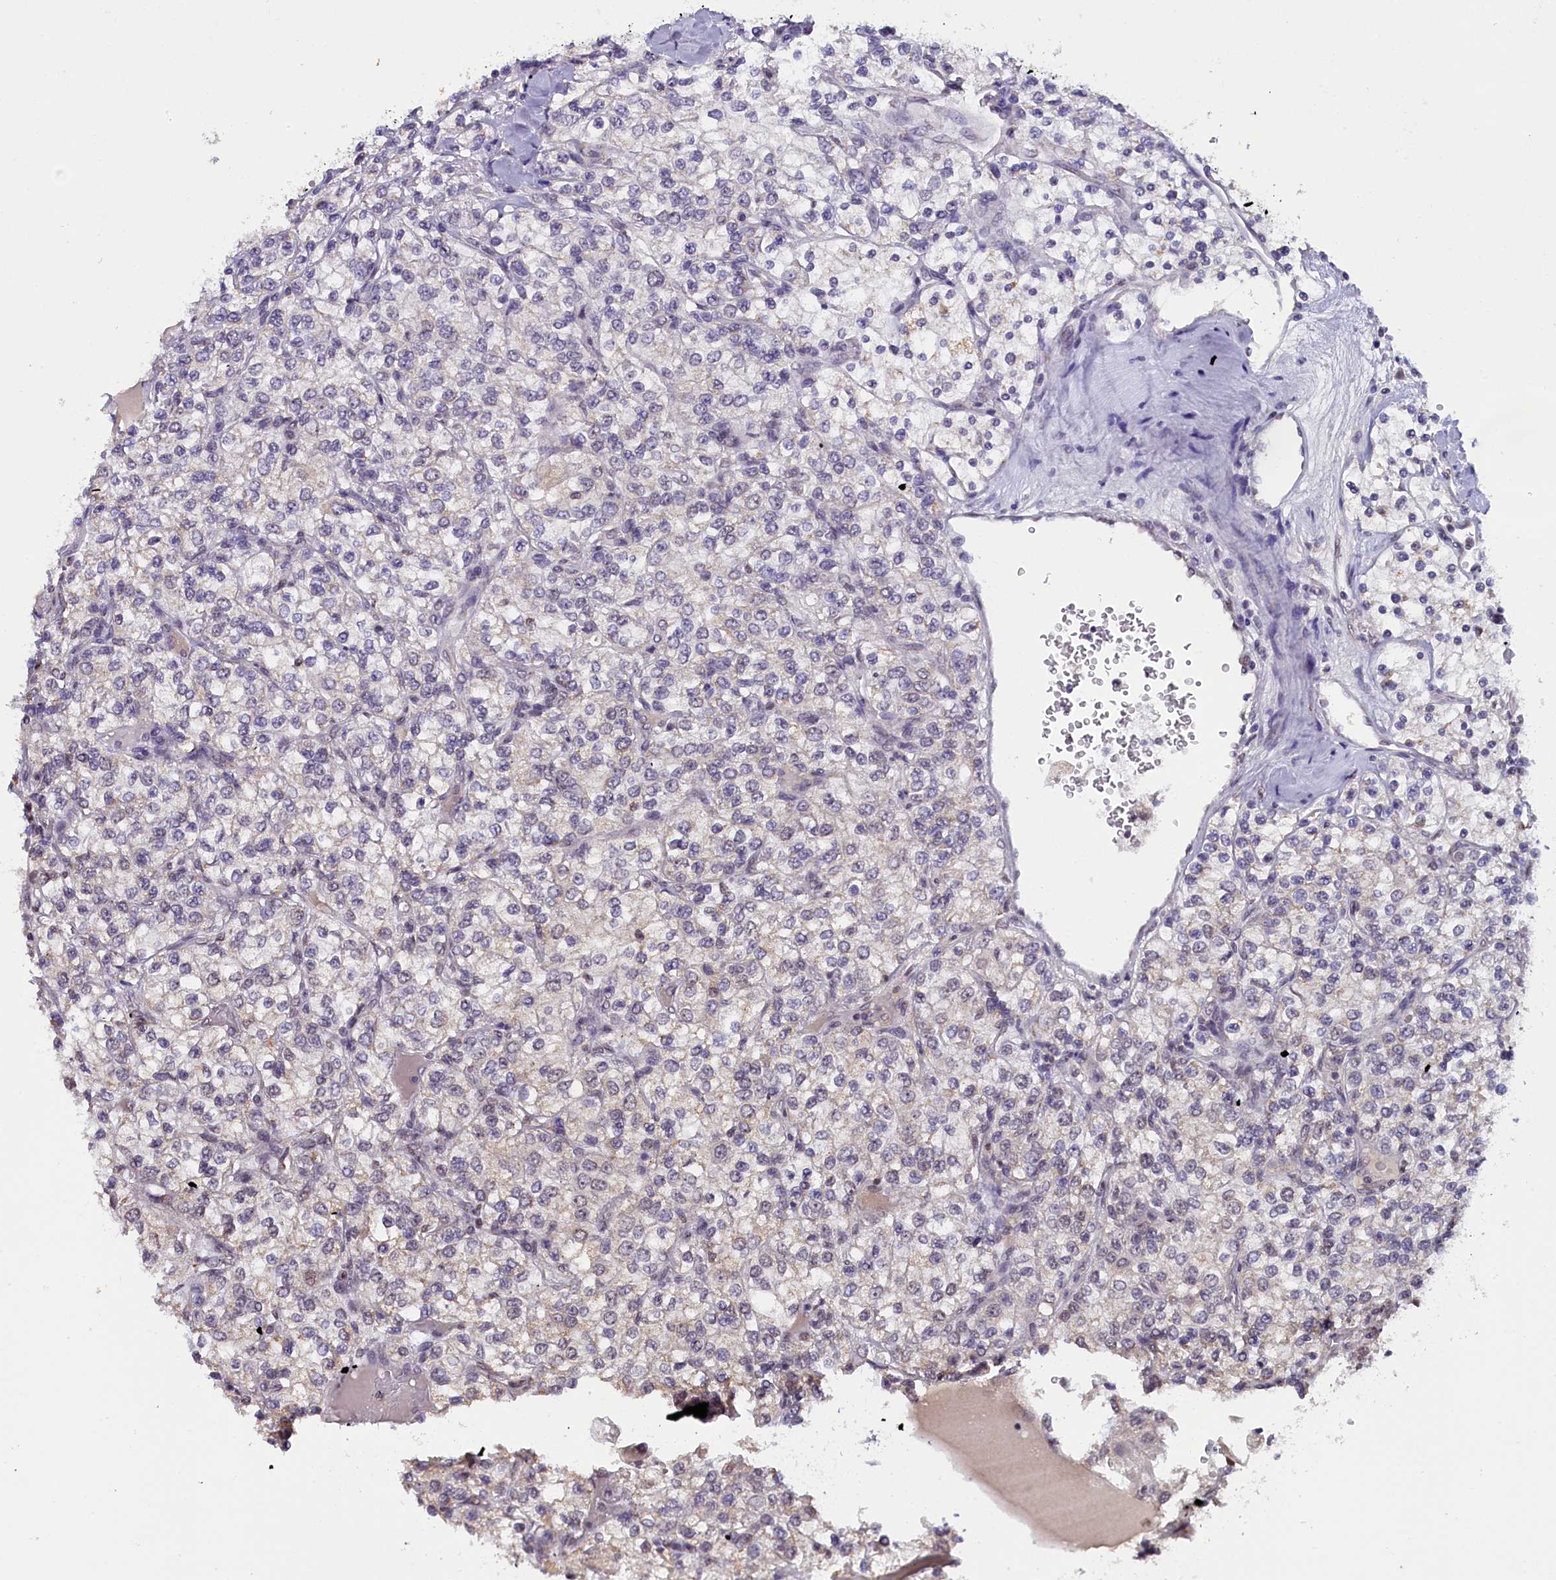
{"staining": {"intensity": "negative", "quantity": "none", "location": "none"}, "tissue": "renal cancer", "cell_type": "Tumor cells", "image_type": "cancer", "snomed": [{"axis": "morphology", "description": "Adenocarcinoma, NOS"}, {"axis": "topography", "description": "Kidney"}], "caption": "The image demonstrates no significant positivity in tumor cells of renal adenocarcinoma. (DAB immunohistochemistry (IHC) visualized using brightfield microscopy, high magnification).", "gene": "NCBP1", "patient": {"sex": "male", "age": 80}}